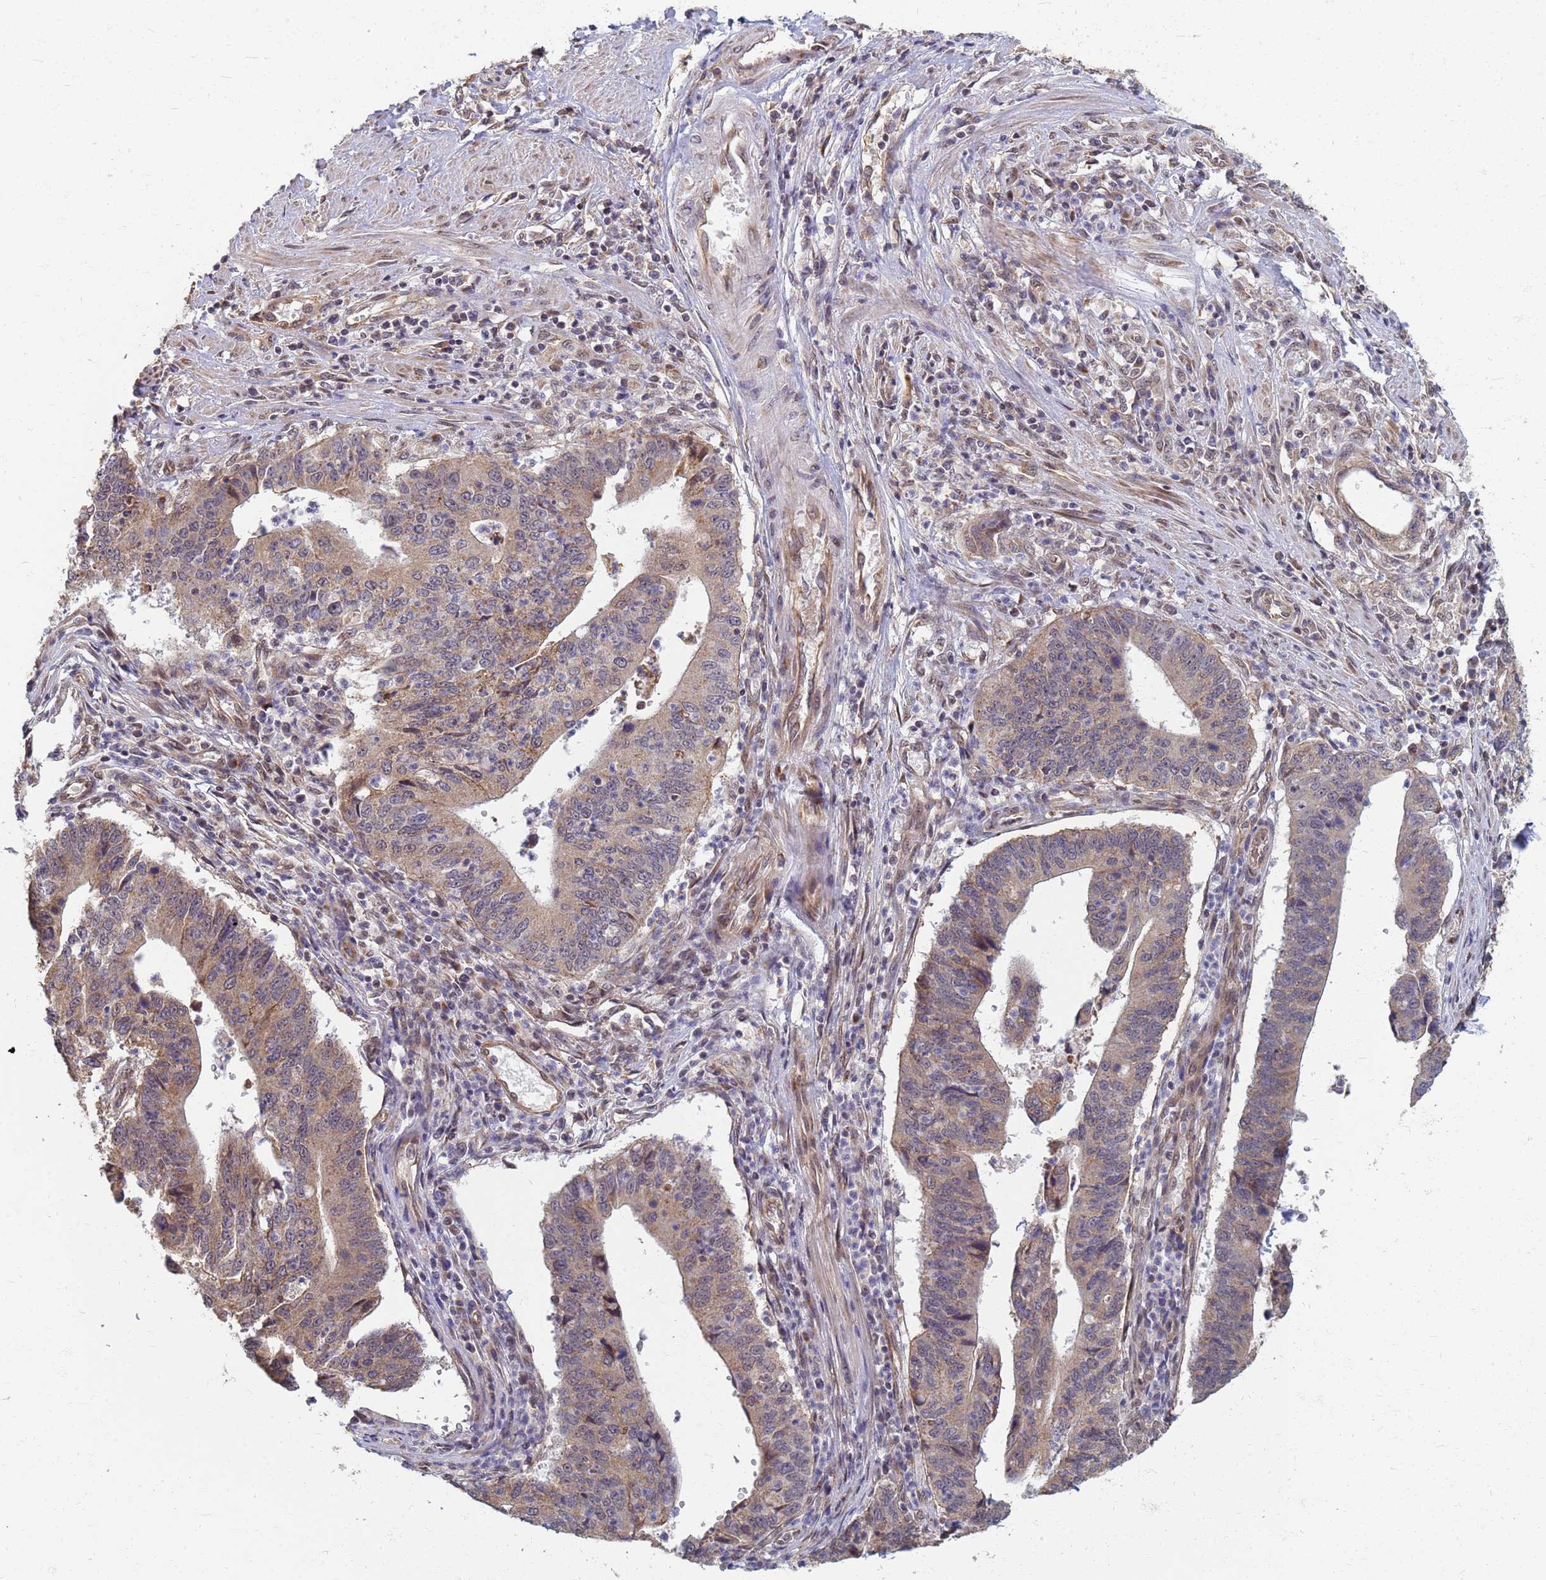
{"staining": {"intensity": "weak", "quantity": "25%-75%", "location": "cytoplasmic/membranous"}, "tissue": "stomach cancer", "cell_type": "Tumor cells", "image_type": "cancer", "snomed": [{"axis": "morphology", "description": "Adenocarcinoma, NOS"}, {"axis": "topography", "description": "Stomach"}], "caption": "Protein staining displays weak cytoplasmic/membranous staining in about 25%-75% of tumor cells in stomach adenocarcinoma. Immunohistochemistry (ihc) stains the protein in brown and the nuclei are stained blue.", "gene": "ITGB4", "patient": {"sex": "male", "age": 59}}